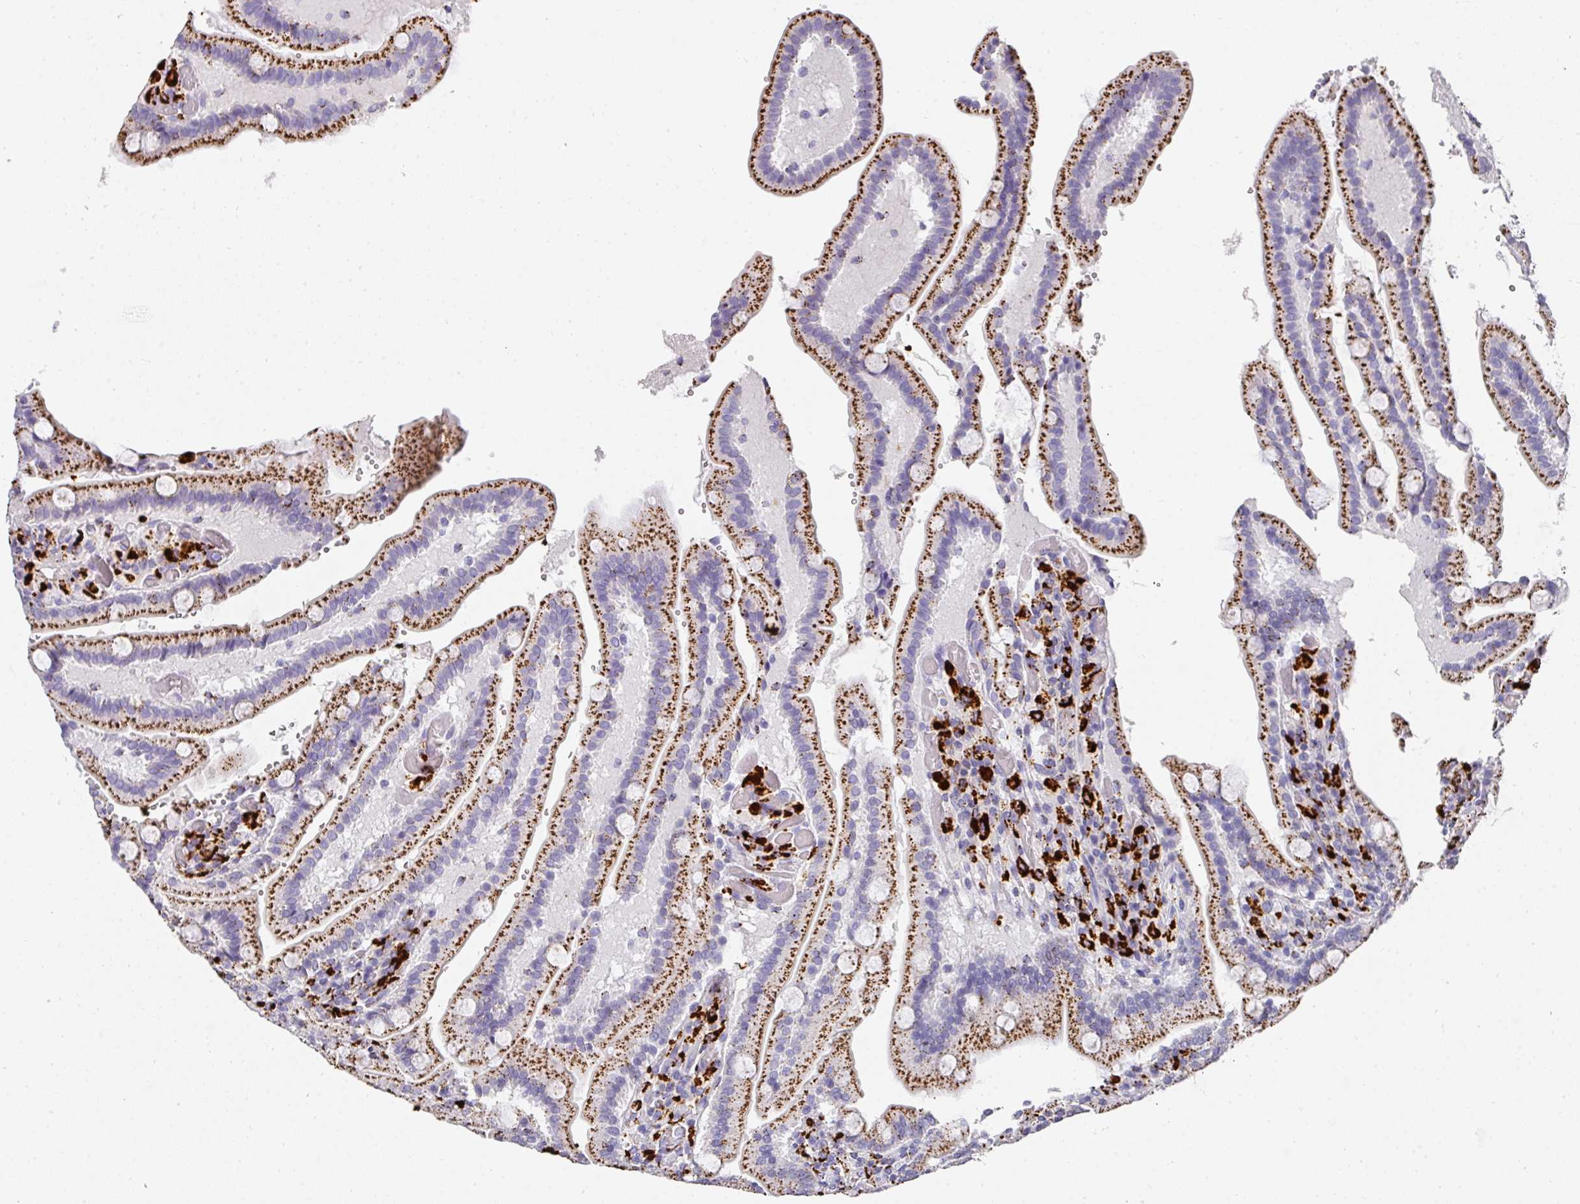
{"staining": {"intensity": "strong", "quantity": "25%-75%", "location": "cytoplasmic/membranous"}, "tissue": "duodenum", "cell_type": "Glandular cells", "image_type": "normal", "snomed": [{"axis": "morphology", "description": "Normal tissue, NOS"}, {"axis": "topography", "description": "Duodenum"}], "caption": "Brown immunohistochemical staining in benign duodenum shows strong cytoplasmic/membranous positivity in about 25%-75% of glandular cells.", "gene": "MMACHC", "patient": {"sex": "female", "age": 62}}